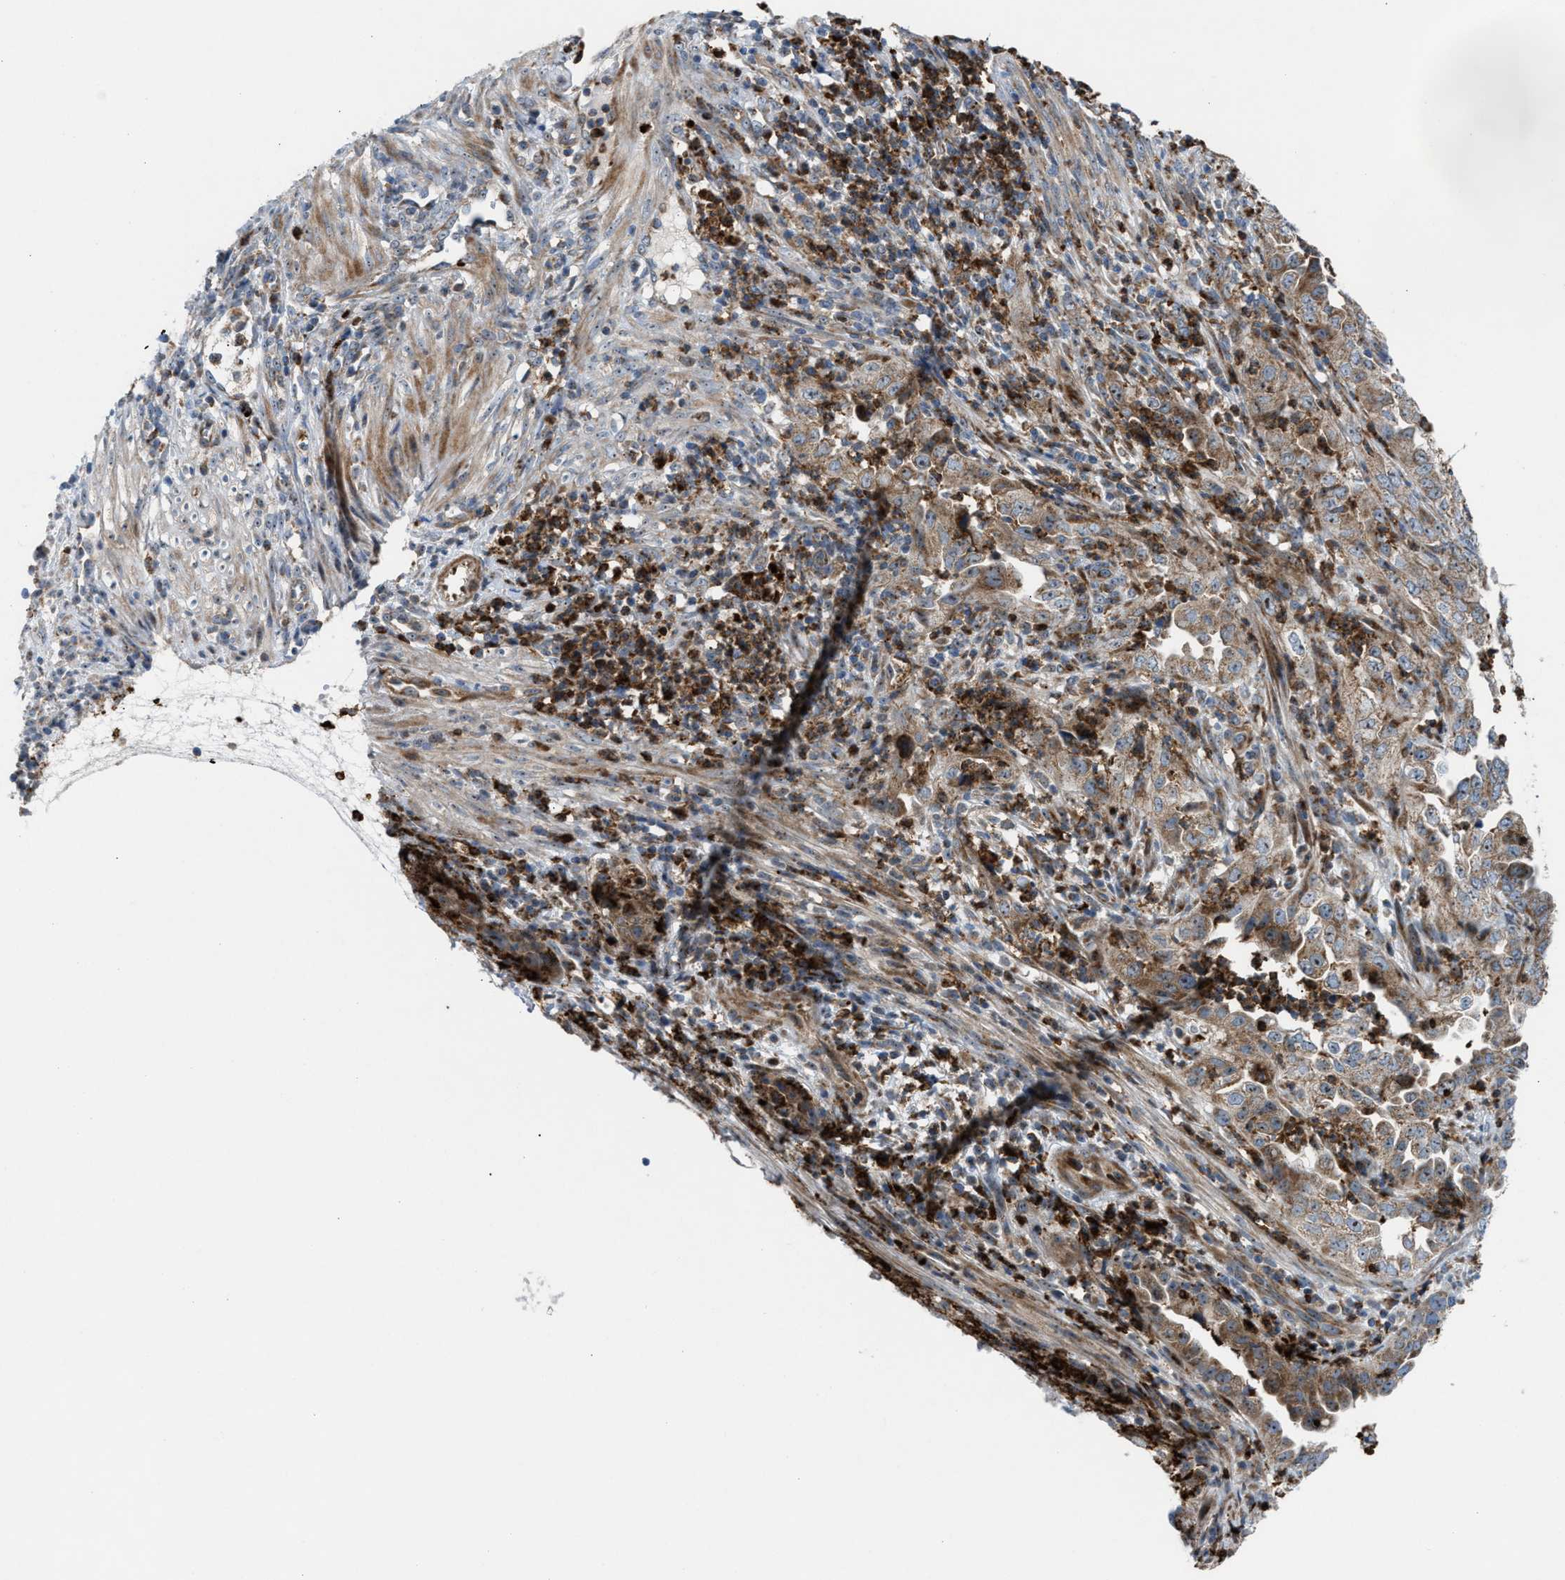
{"staining": {"intensity": "strong", "quantity": ">75%", "location": "cytoplasmic/membranous"}, "tissue": "endometrial cancer", "cell_type": "Tumor cells", "image_type": "cancer", "snomed": [{"axis": "morphology", "description": "Adenocarcinoma, NOS"}, {"axis": "topography", "description": "Endometrium"}], "caption": "A high-resolution histopathology image shows immunohistochemistry staining of adenocarcinoma (endometrial), which displays strong cytoplasmic/membranous staining in approximately >75% of tumor cells.", "gene": "TPH1", "patient": {"sex": "female", "age": 51}}